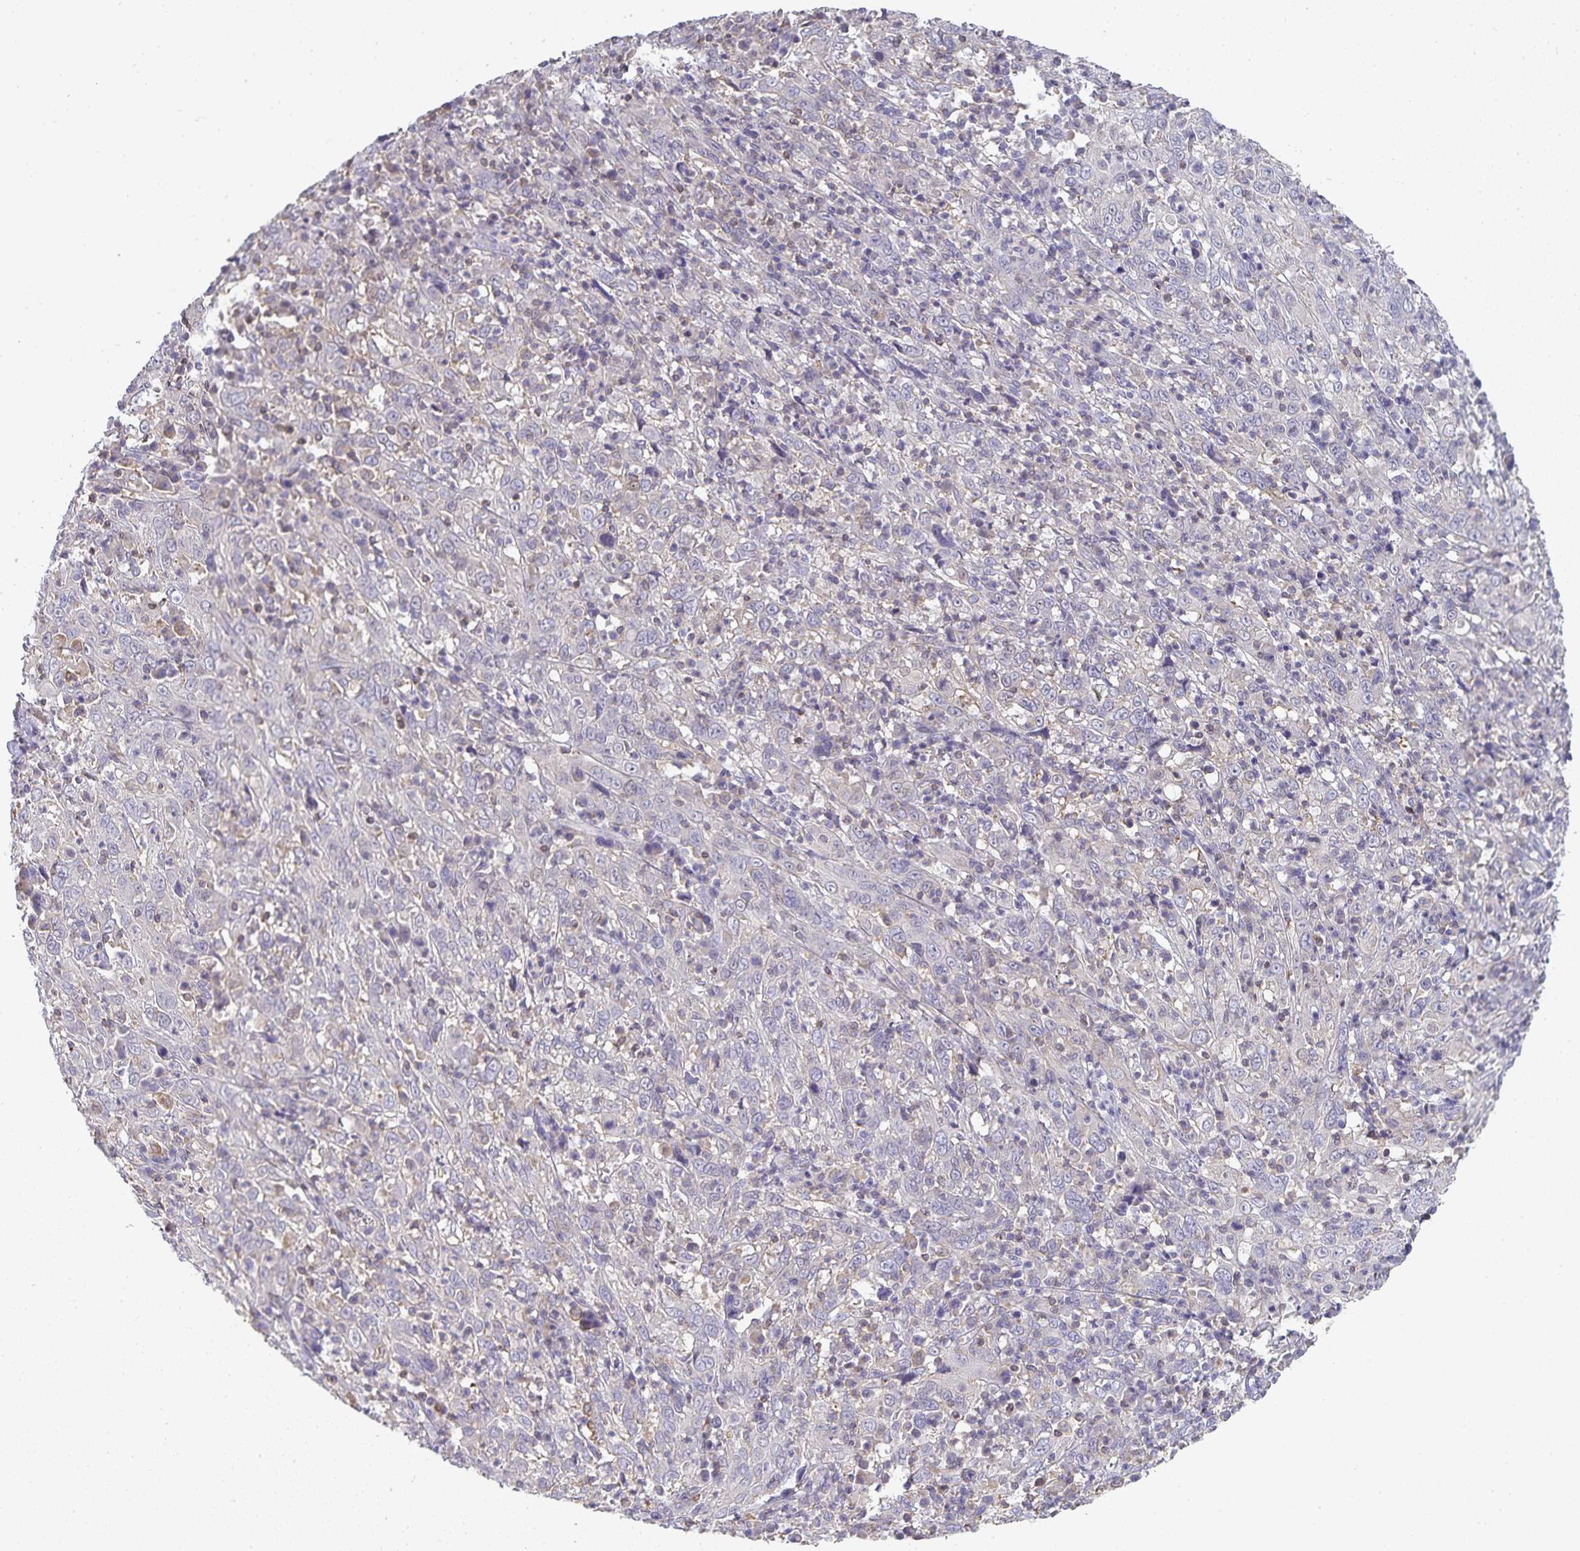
{"staining": {"intensity": "negative", "quantity": "none", "location": "none"}, "tissue": "cervical cancer", "cell_type": "Tumor cells", "image_type": "cancer", "snomed": [{"axis": "morphology", "description": "Squamous cell carcinoma, NOS"}, {"axis": "topography", "description": "Cervix"}], "caption": "A high-resolution histopathology image shows IHC staining of cervical cancer, which shows no significant staining in tumor cells.", "gene": "GATA3", "patient": {"sex": "female", "age": 46}}